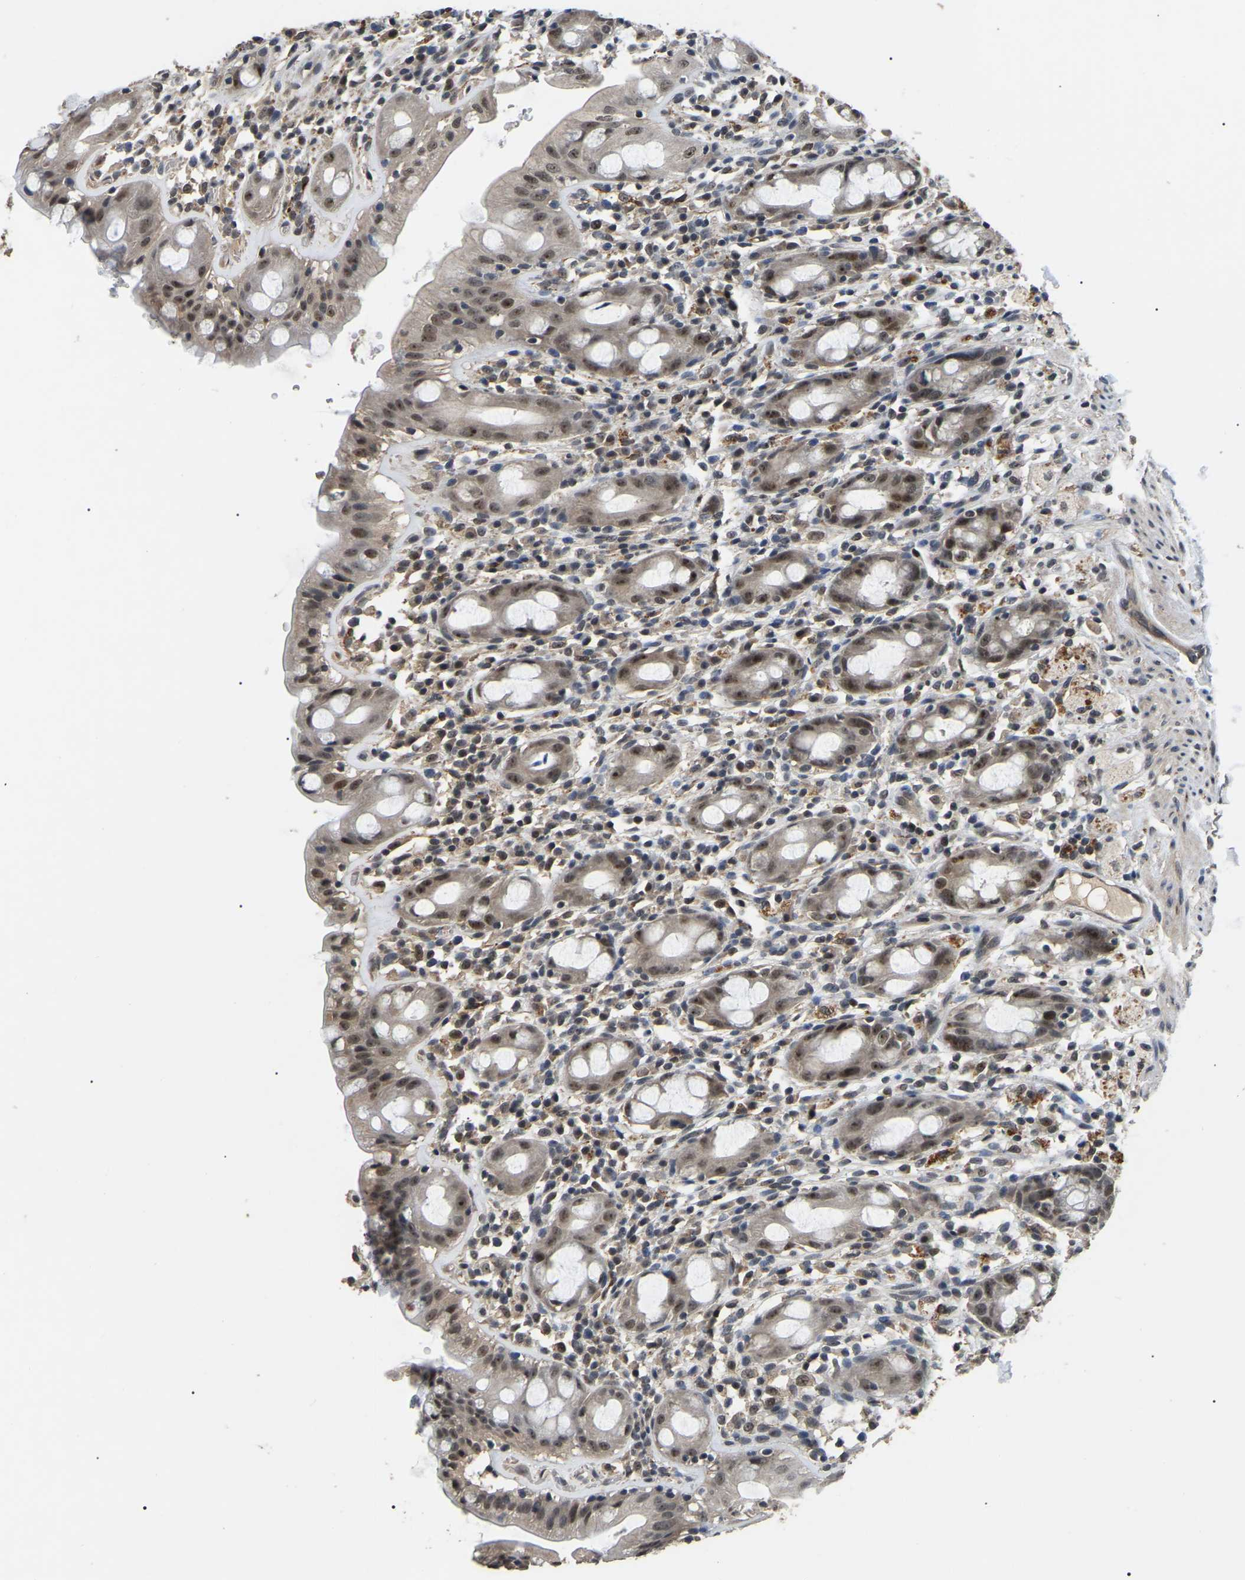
{"staining": {"intensity": "weak", "quantity": ">75%", "location": "nuclear"}, "tissue": "rectum", "cell_type": "Glandular cells", "image_type": "normal", "snomed": [{"axis": "morphology", "description": "Normal tissue, NOS"}, {"axis": "topography", "description": "Rectum"}], "caption": "Weak nuclear positivity is seen in about >75% of glandular cells in unremarkable rectum.", "gene": "PPM1E", "patient": {"sex": "male", "age": 44}}